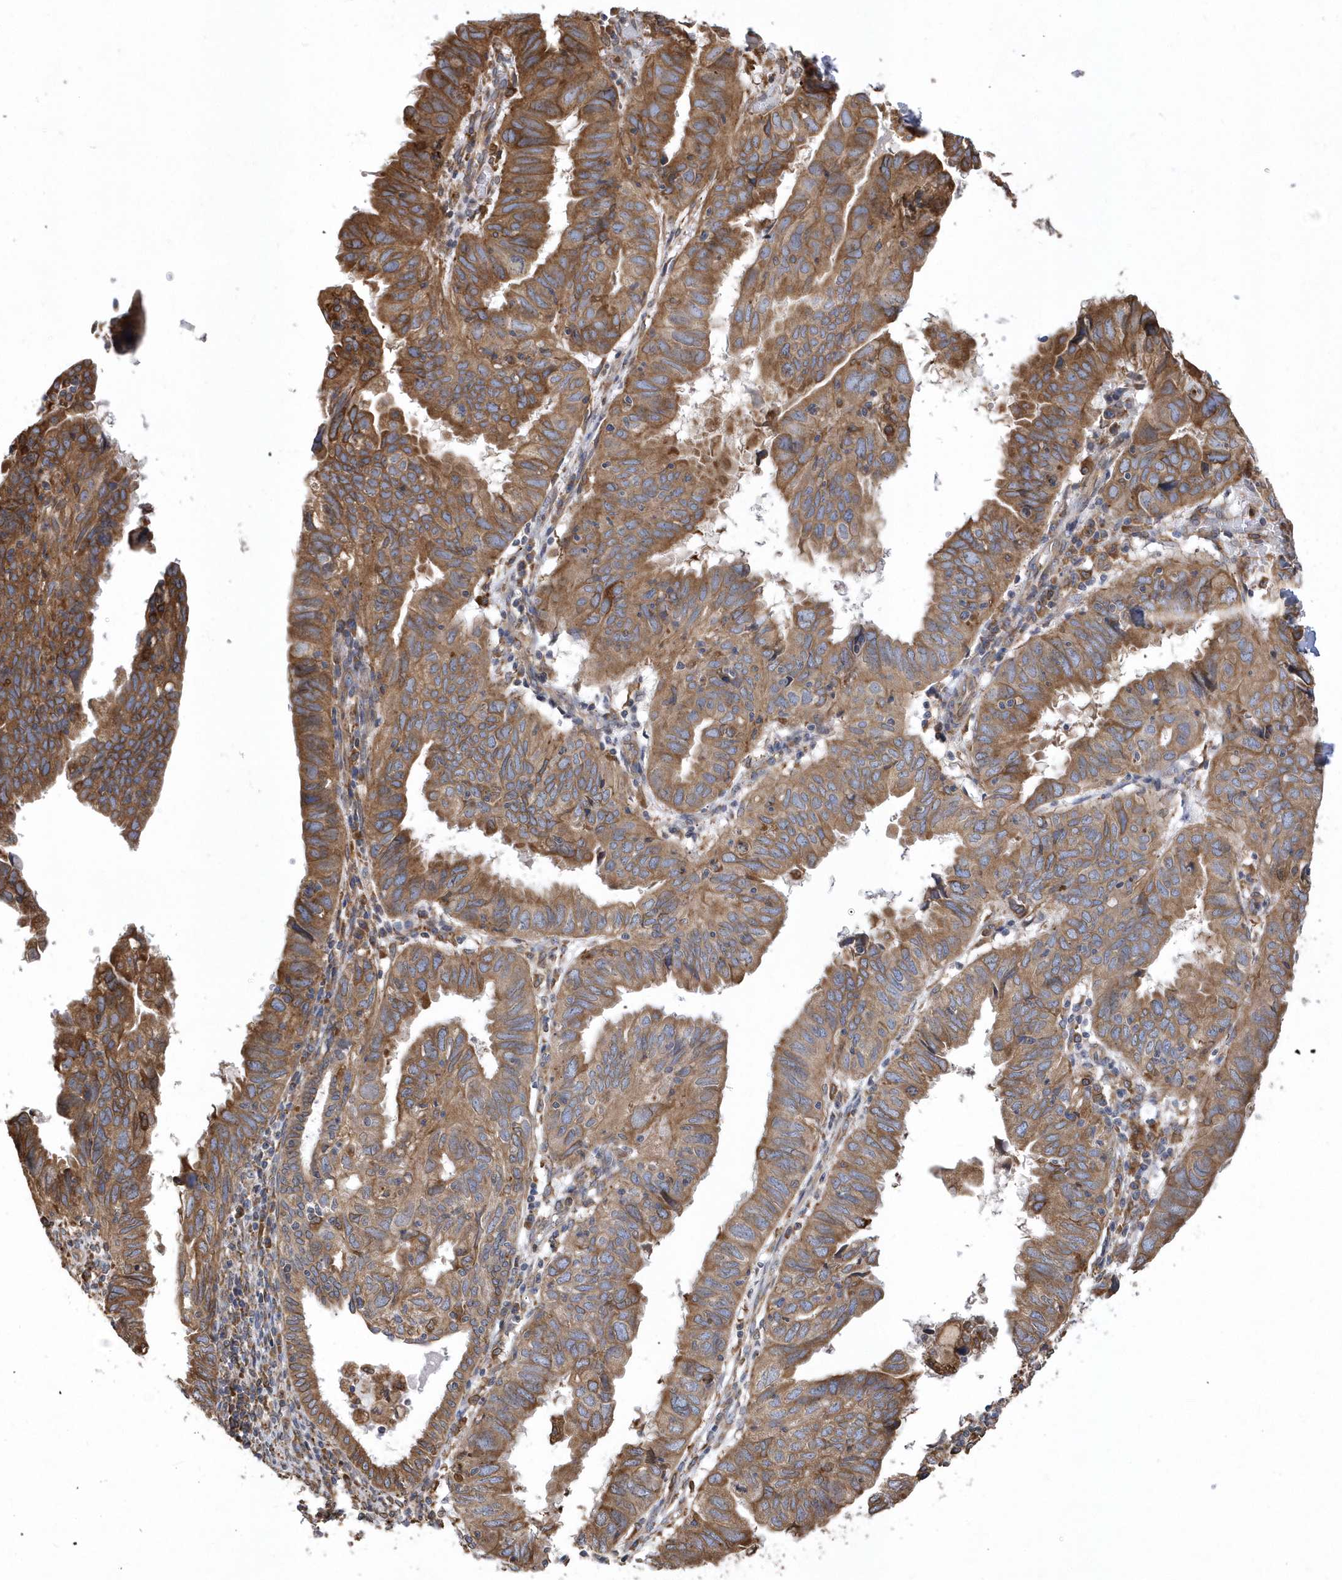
{"staining": {"intensity": "moderate", "quantity": ">75%", "location": "cytoplasmic/membranous"}, "tissue": "endometrial cancer", "cell_type": "Tumor cells", "image_type": "cancer", "snomed": [{"axis": "morphology", "description": "Adenocarcinoma, NOS"}, {"axis": "topography", "description": "Uterus"}], "caption": "Approximately >75% of tumor cells in adenocarcinoma (endometrial) demonstrate moderate cytoplasmic/membranous protein staining as visualized by brown immunohistochemical staining.", "gene": "VAMP7", "patient": {"sex": "female", "age": 77}}